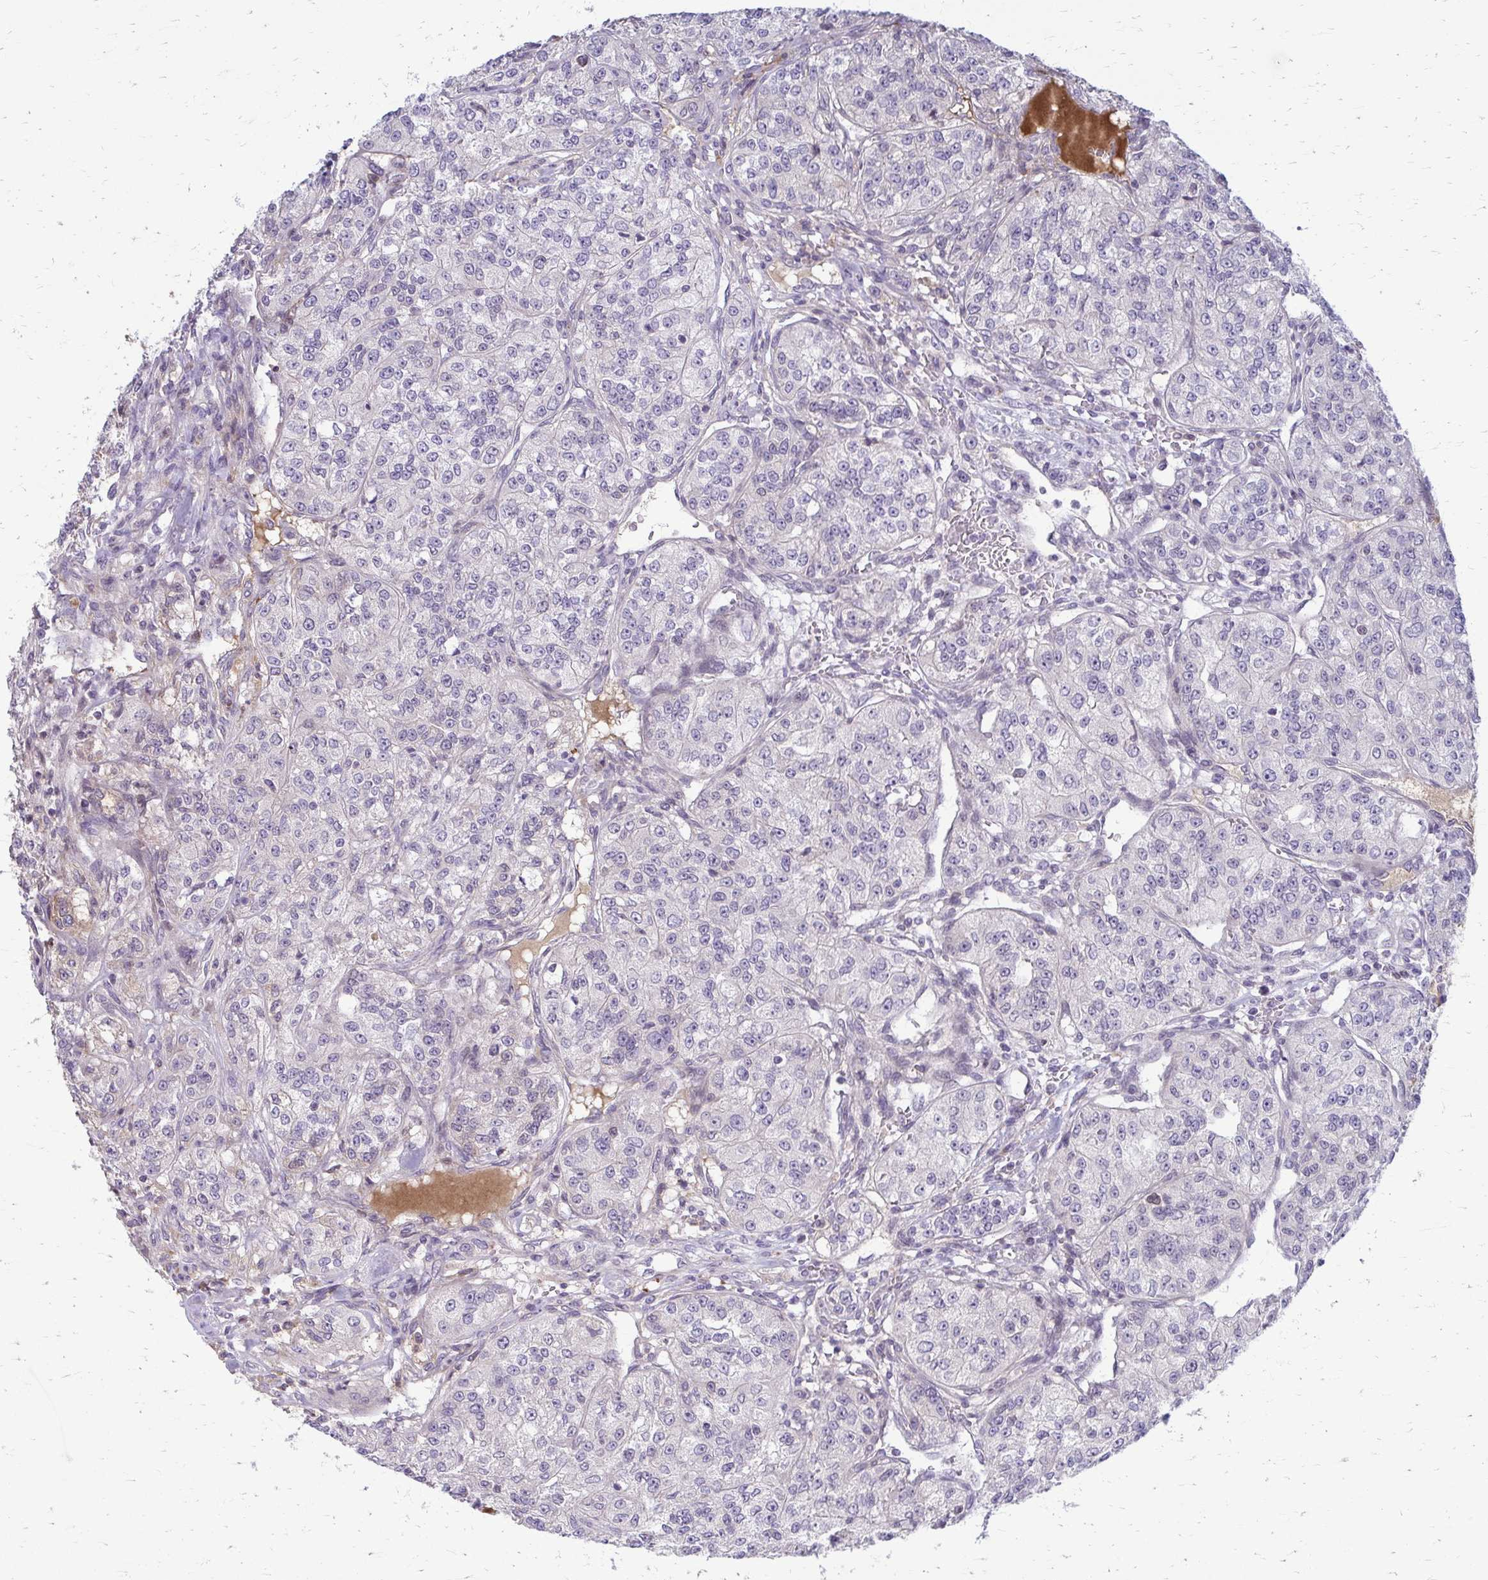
{"staining": {"intensity": "negative", "quantity": "none", "location": "none"}, "tissue": "renal cancer", "cell_type": "Tumor cells", "image_type": "cancer", "snomed": [{"axis": "morphology", "description": "Adenocarcinoma, NOS"}, {"axis": "topography", "description": "Kidney"}], "caption": "Tumor cells are negative for brown protein staining in renal cancer (adenocarcinoma).", "gene": "MCRIP2", "patient": {"sex": "female", "age": 63}}